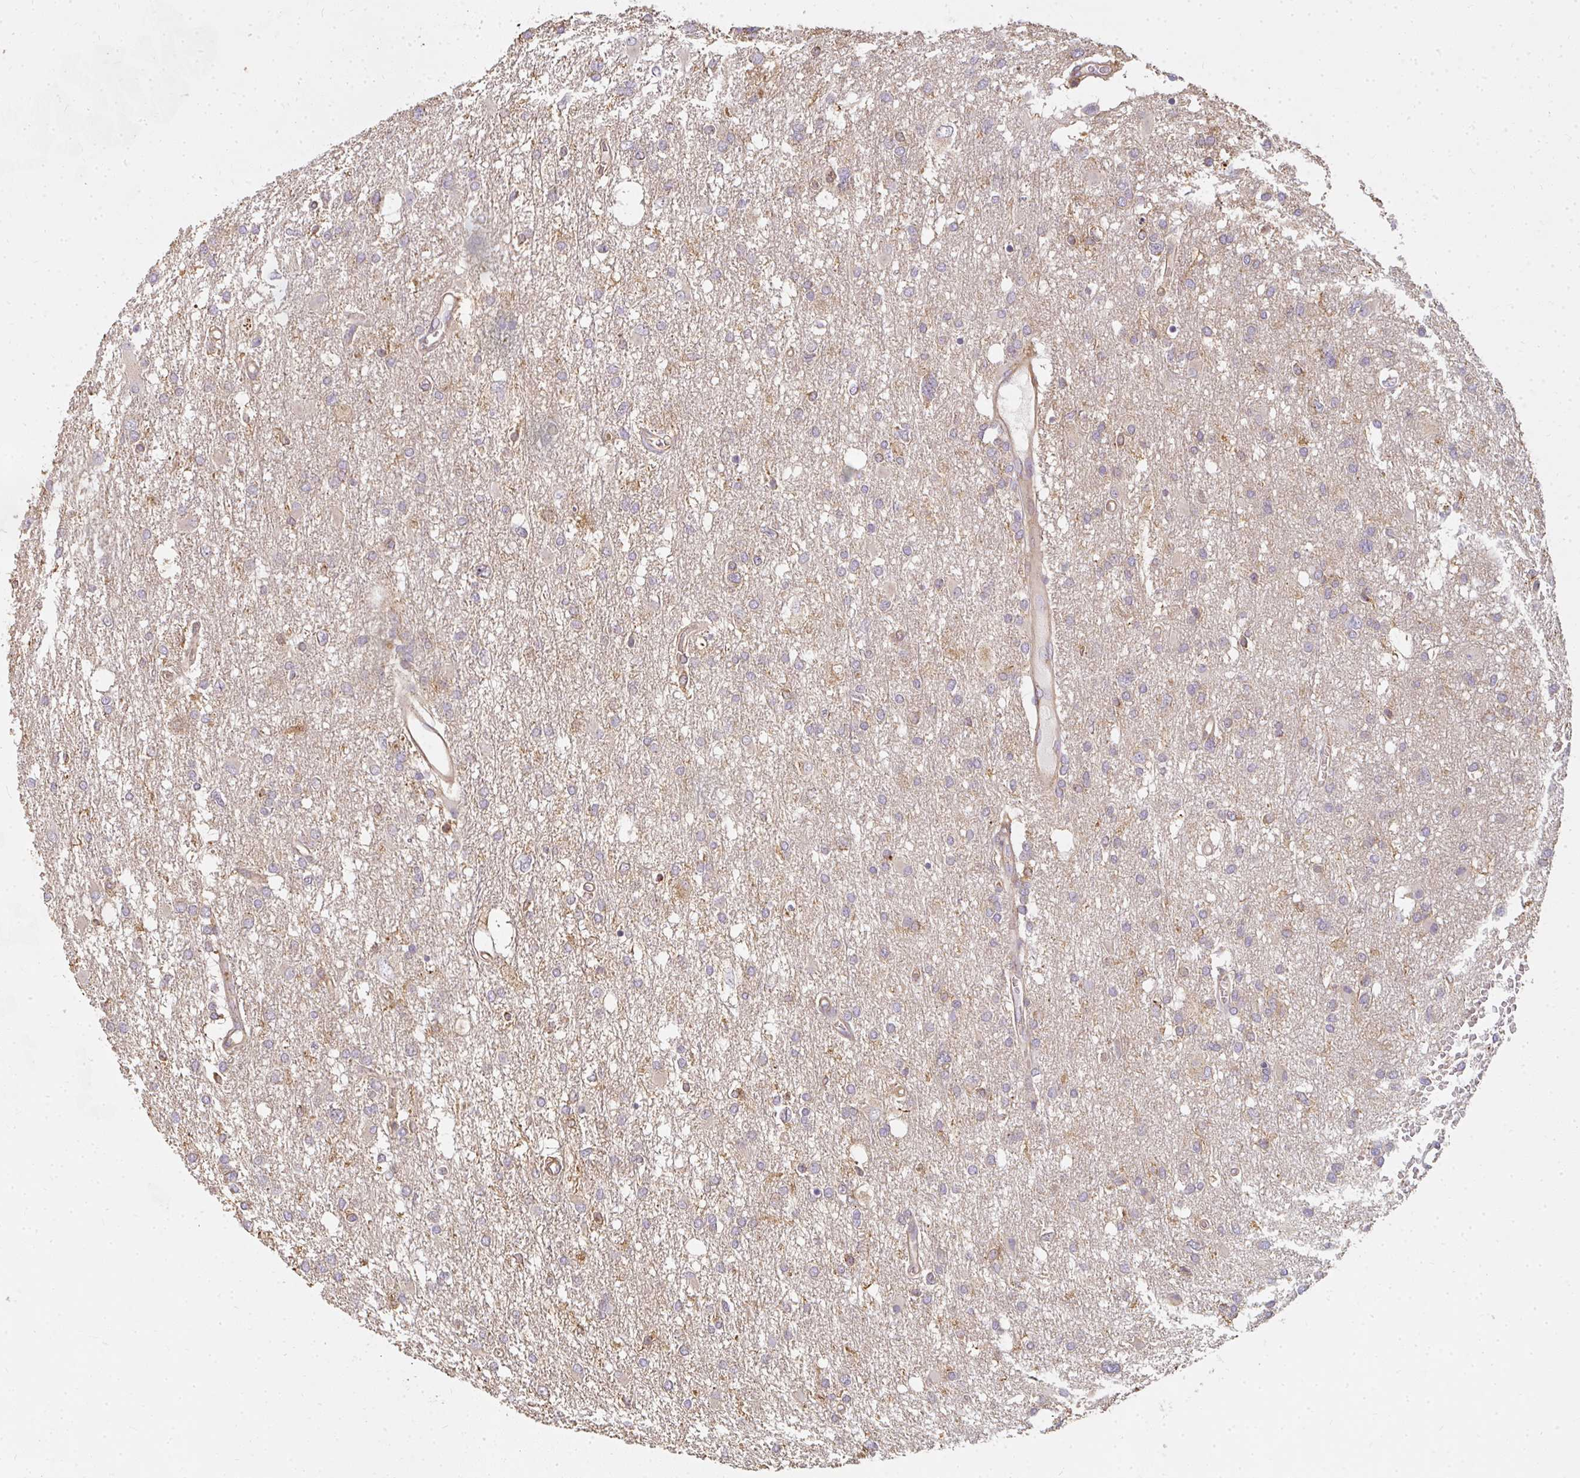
{"staining": {"intensity": "negative", "quantity": "none", "location": "none"}, "tissue": "glioma", "cell_type": "Tumor cells", "image_type": "cancer", "snomed": [{"axis": "morphology", "description": "Glioma, malignant, High grade"}, {"axis": "topography", "description": "Brain"}], "caption": "Protein analysis of high-grade glioma (malignant) exhibits no significant positivity in tumor cells.", "gene": "CNTRL", "patient": {"sex": "male", "age": 61}}